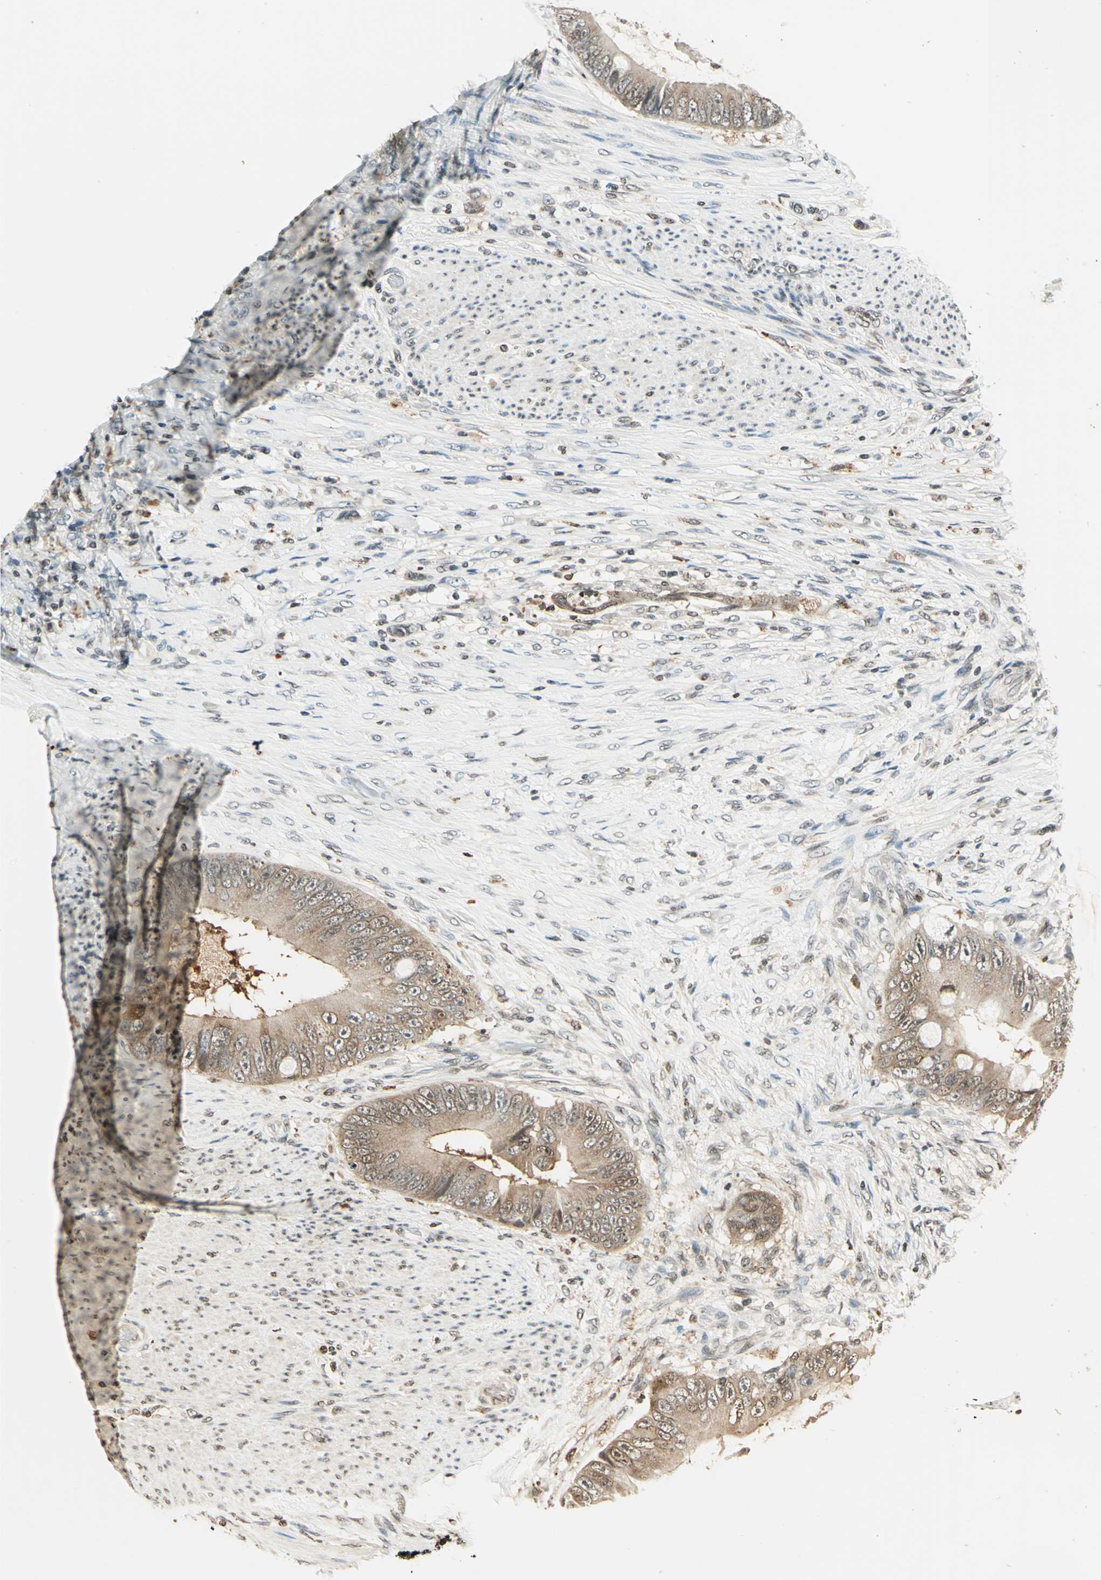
{"staining": {"intensity": "moderate", "quantity": ">75%", "location": "cytoplasmic/membranous"}, "tissue": "colorectal cancer", "cell_type": "Tumor cells", "image_type": "cancer", "snomed": [{"axis": "morphology", "description": "Adenocarcinoma, NOS"}, {"axis": "topography", "description": "Rectum"}], "caption": "High-power microscopy captured an IHC photomicrograph of colorectal cancer, revealing moderate cytoplasmic/membranous expression in approximately >75% of tumor cells. (IHC, brightfield microscopy, high magnification).", "gene": "LGALS3", "patient": {"sex": "female", "age": 77}}